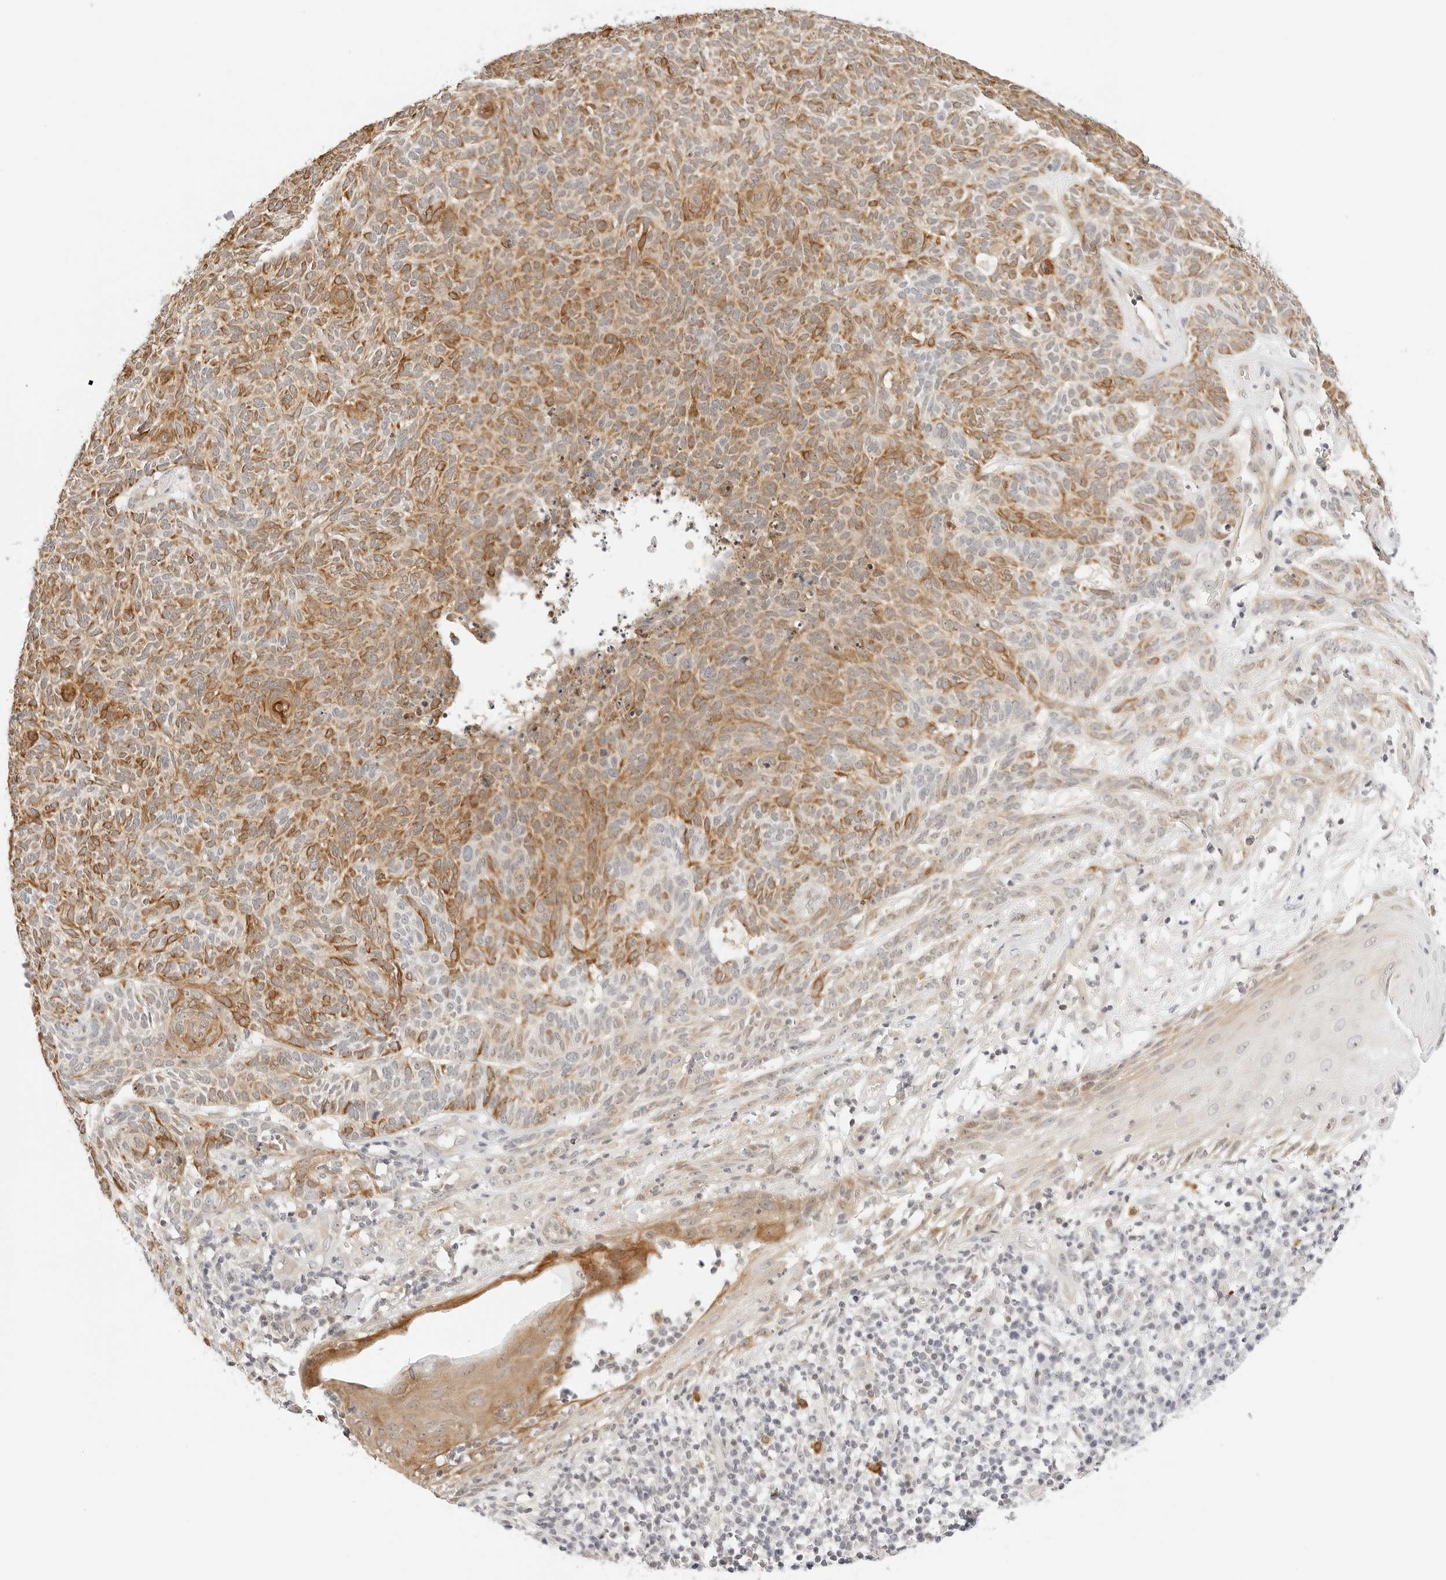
{"staining": {"intensity": "moderate", "quantity": ">75%", "location": "cytoplasmic/membranous"}, "tissue": "skin cancer", "cell_type": "Tumor cells", "image_type": "cancer", "snomed": [{"axis": "morphology", "description": "Squamous cell carcinoma, NOS"}, {"axis": "topography", "description": "Skin"}], "caption": "IHC histopathology image of neoplastic tissue: human skin squamous cell carcinoma stained using IHC reveals medium levels of moderate protein expression localized specifically in the cytoplasmic/membranous of tumor cells, appearing as a cytoplasmic/membranous brown color.", "gene": "TEKT2", "patient": {"sex": "female", "age": 90}}